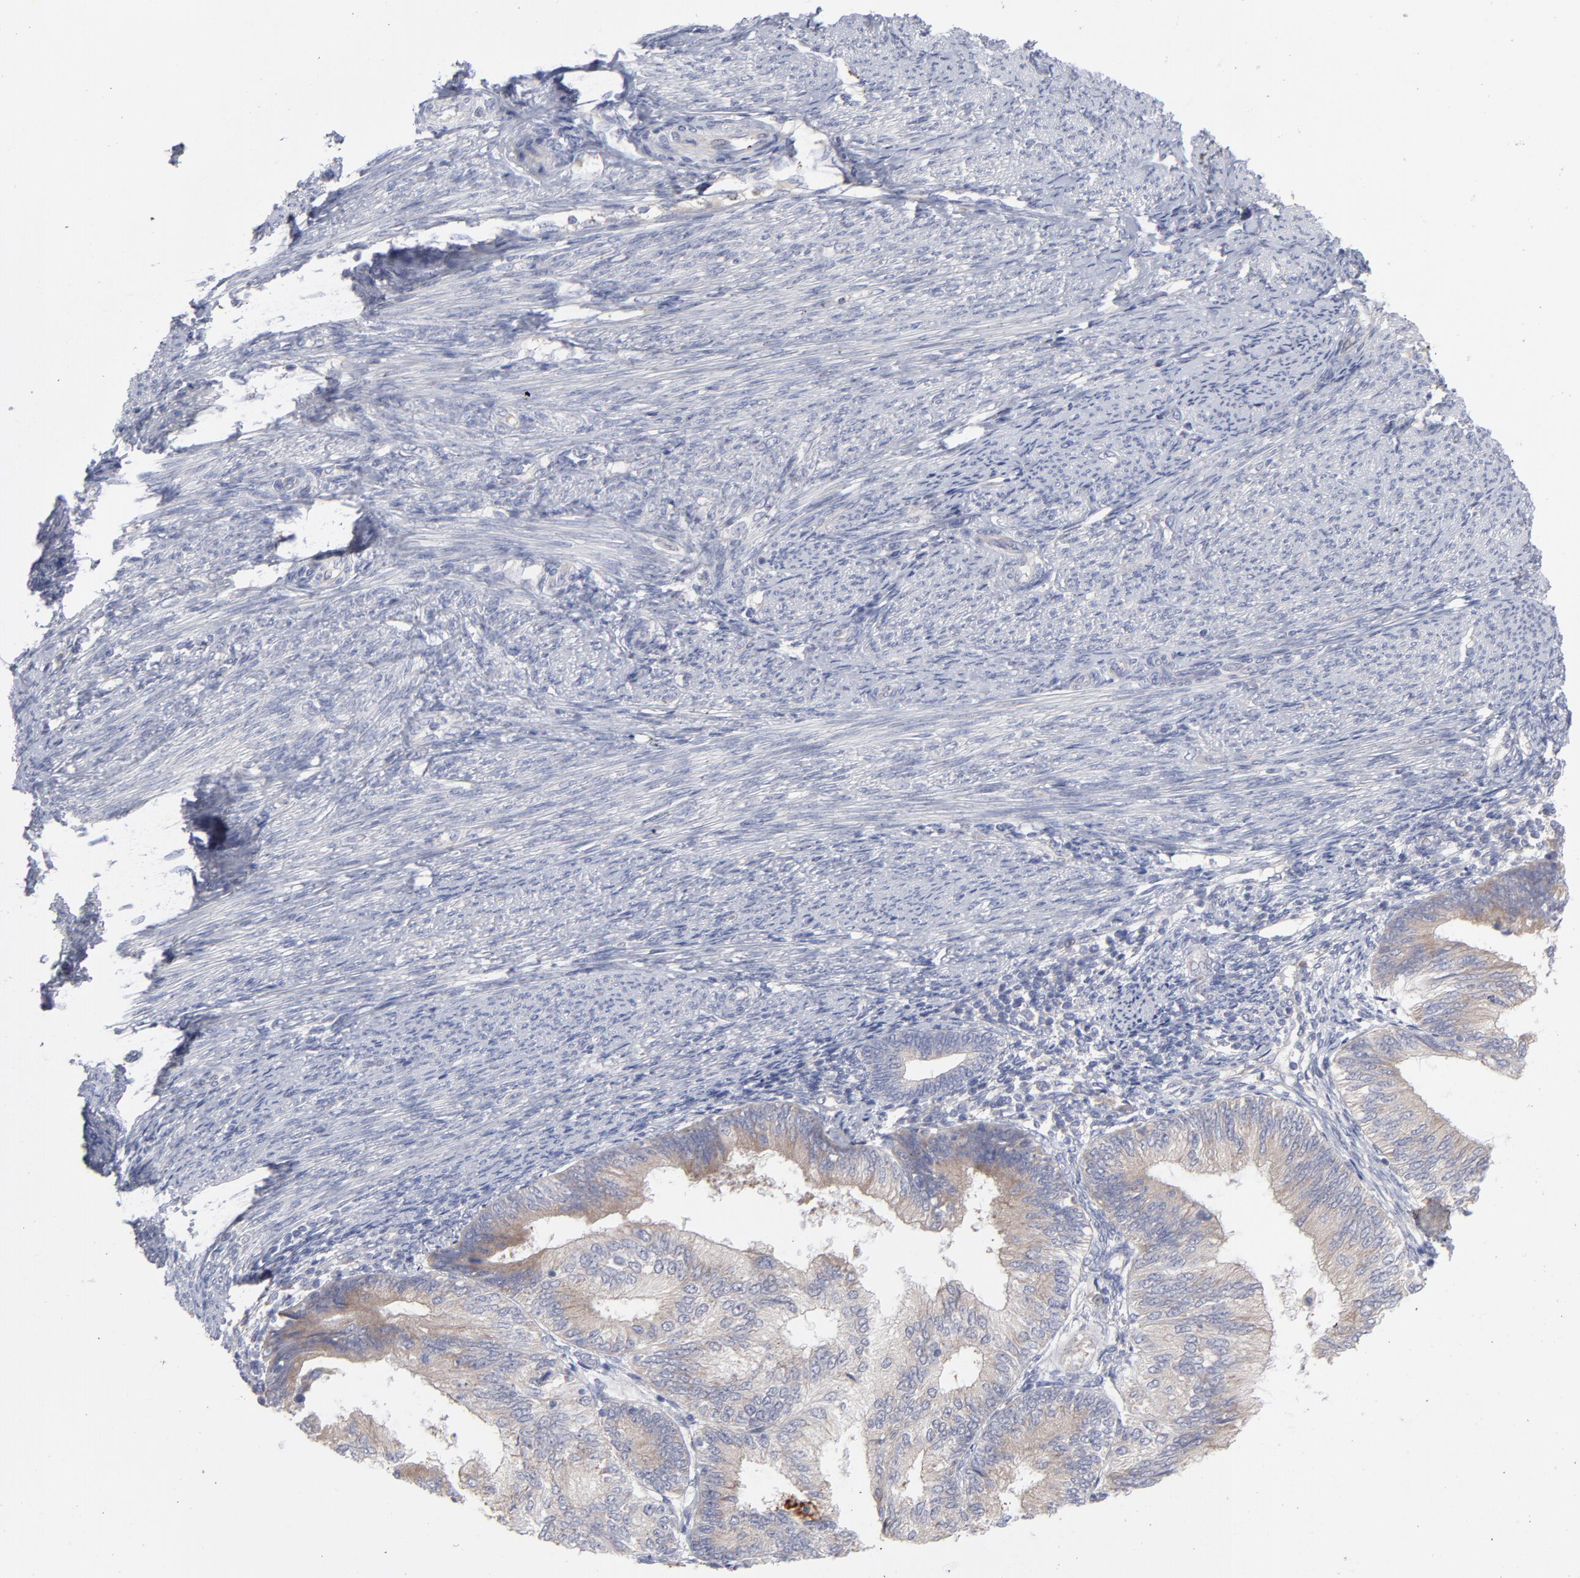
{"staining": {"intensity": "weak", "quantity": "<25%", "location": "cytoplasmic/membranous"}, "tissue": "endometrial cancer", "cell_type": "Tumor cells", "image_type": "cancer", "snomed": [{"axis": "morphology", "description": "Adenocarcinoma, NOS"}, {"axis": "topography", "description": "Endometrium"}], "caption": "High power microscopy micrograph of an IHC photomicrograph of adenocarcinoma (endometrial), revealing no significant staining in tumor cells.", "gene": "RPS24", "patient": {"sex": "female", "age": 55}}